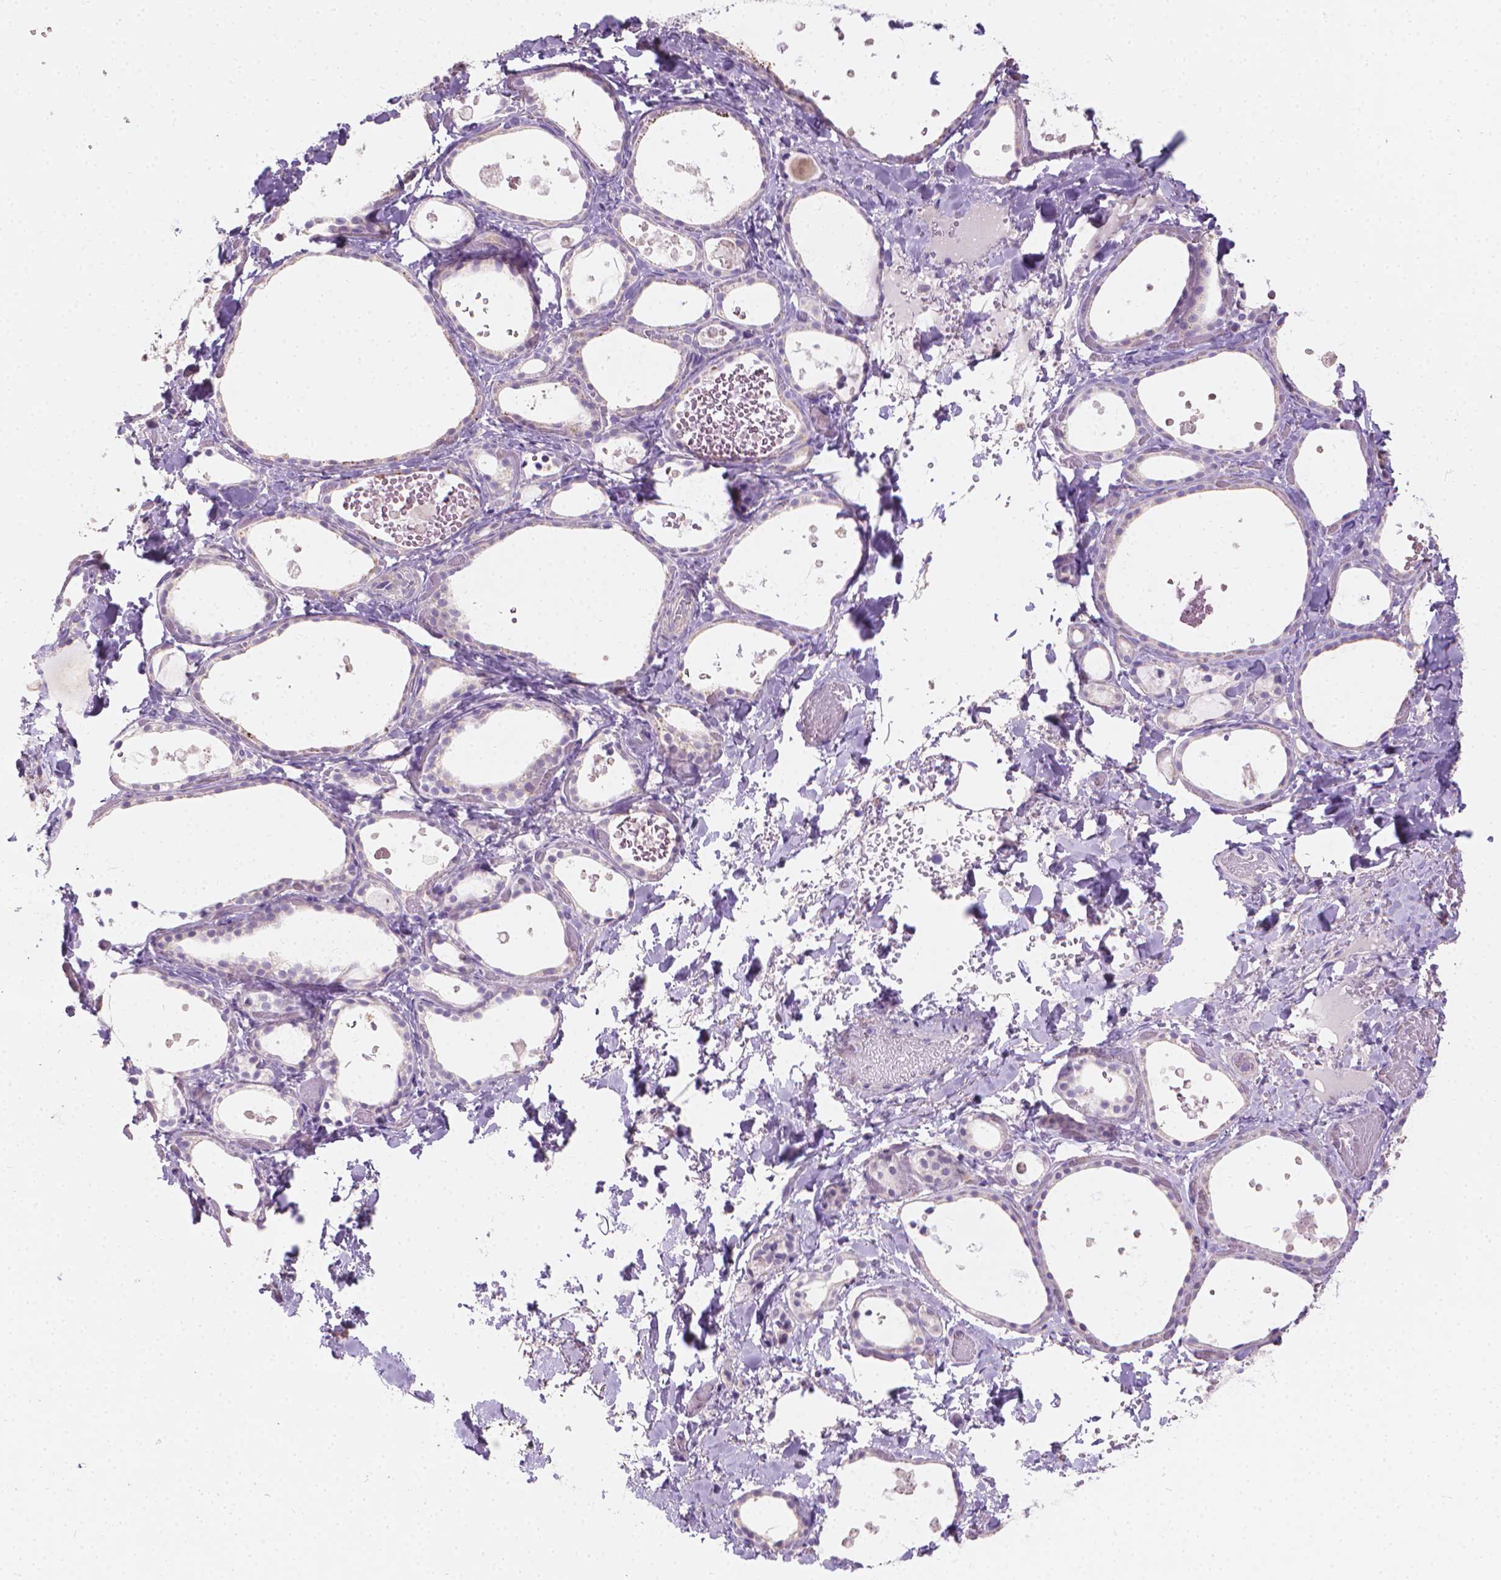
{"staining": {"intensity": "negative", "quantity": "none", "location": "none"}, "tissue": "thyroid gland", "cell_type": "Glandular cells", "image_type": "normal", "snomed": [{"axis": "morphology", "description": "Normal tissue, NOS"}, {"axis": "topography", "description": "Thyroid gland"}], "caption": "High magnification brightfield microscopy of normal thyroid gland stained with DAB (3,3'-diaminobenzidine) (brown) and counterstained with hematoxylin (blue): glandular cells show no significant expression. The staining was performed using DAB to visualize the protein expression in brown, while the nuclei were stained in blue with hematoxylin (Magnification: 20x).", "gene": "CABCOCO1", "patient": {"sex": "female", "age": 56}}